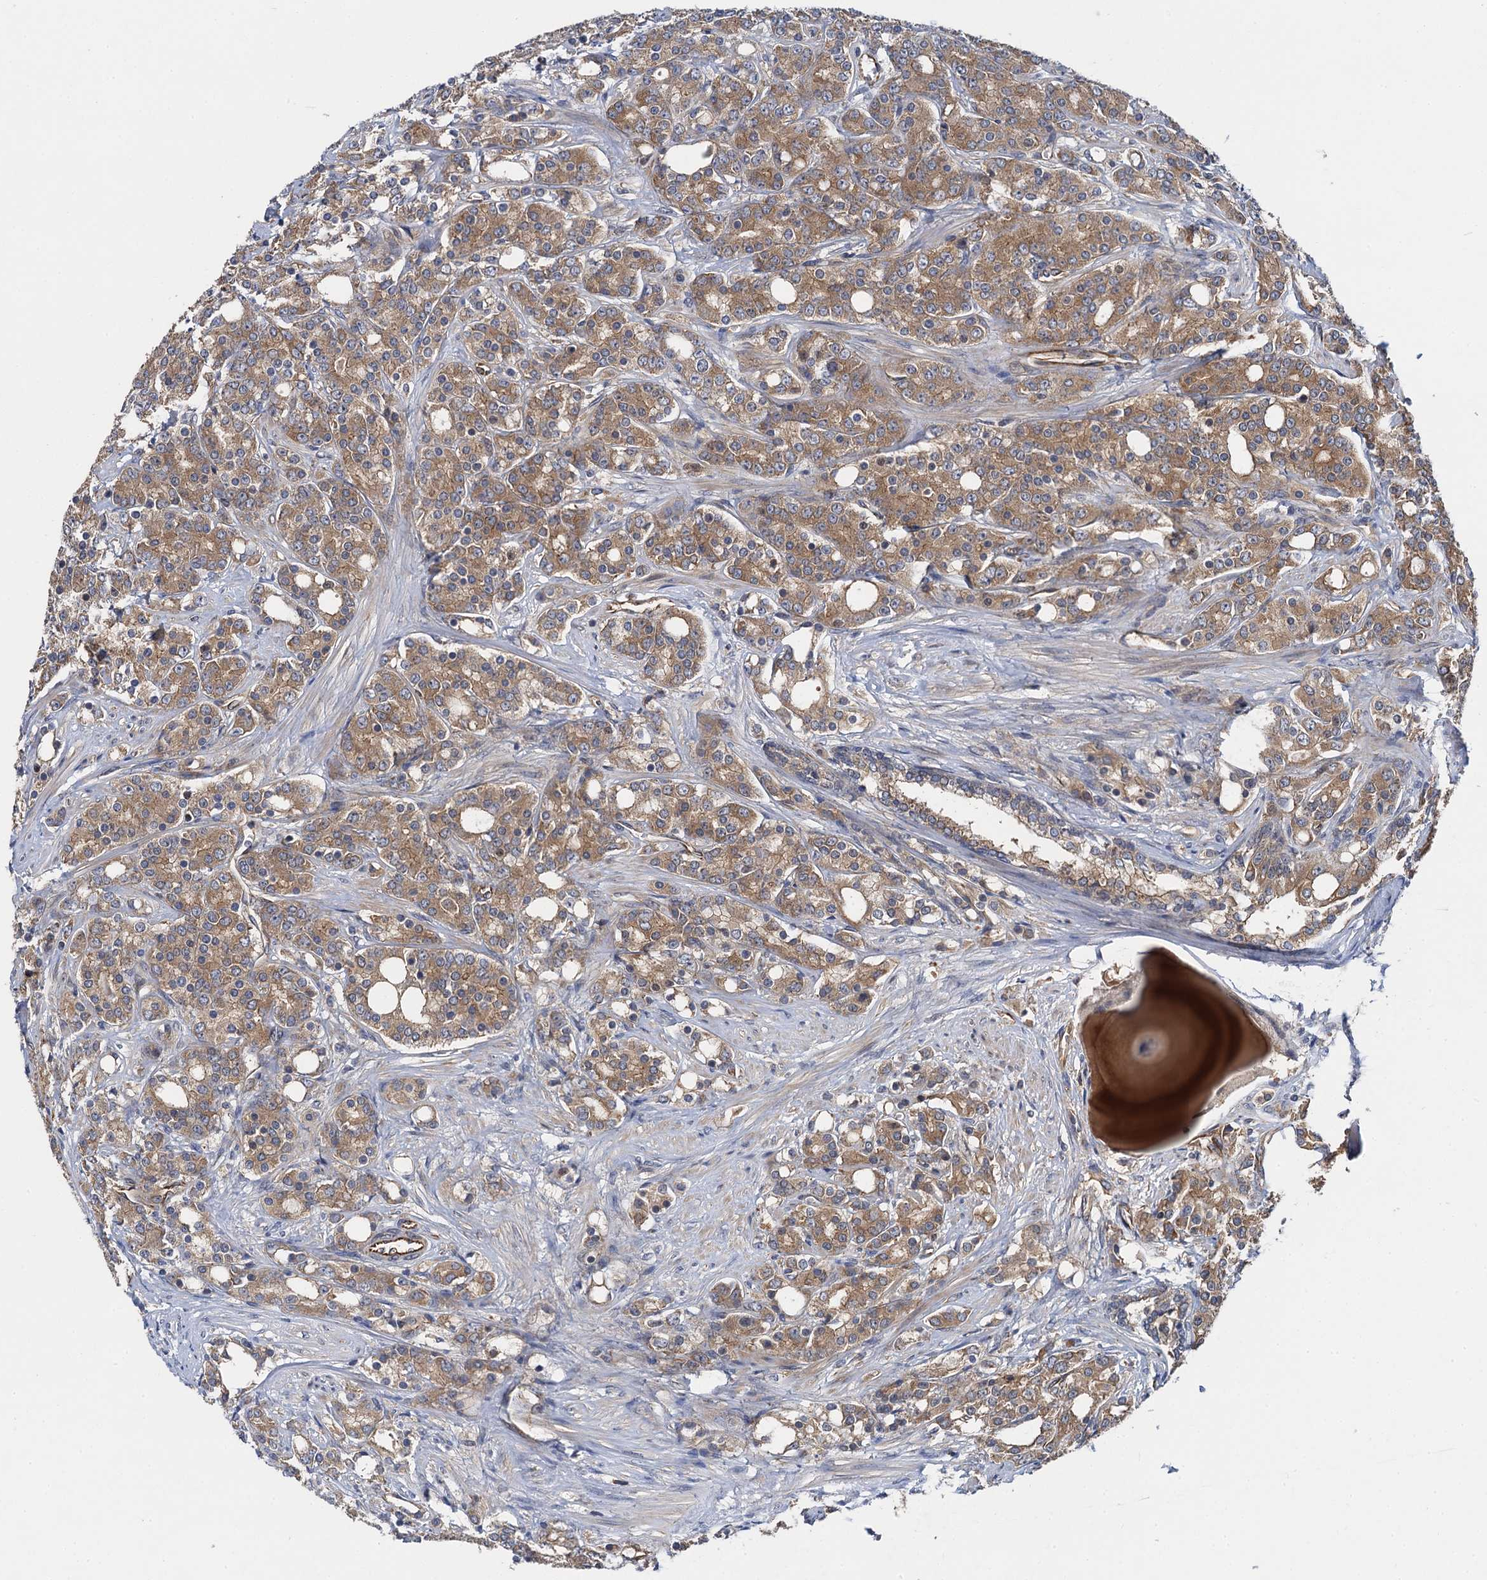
{"staining": {"intensity": "moderate", "quantity": ">75%", "location": "cytoplasmic/membranous"}, "tissue": "prostate cancer", "cell_type": "Tumor cells", "image_type": "cancer", "snomed": [{"axis": "morphology", "description": "Adenocarcinoma, High grade"}, {"axis": "topography", "description": "Prostate"}], "caption": "Prostate cancer (high-grade adenocarcinoma) stained with DAB (3,3'-diaminobenzidine) IHC exhibits medium levels of moderate cytoplasmic/membranous expression in approximately >75% of tumor cells. (brown staining indicates protein expression, while blue staining denotes nuclei).", "gene": "PJA2", "patient": {"sex": "male", "age": 62}}